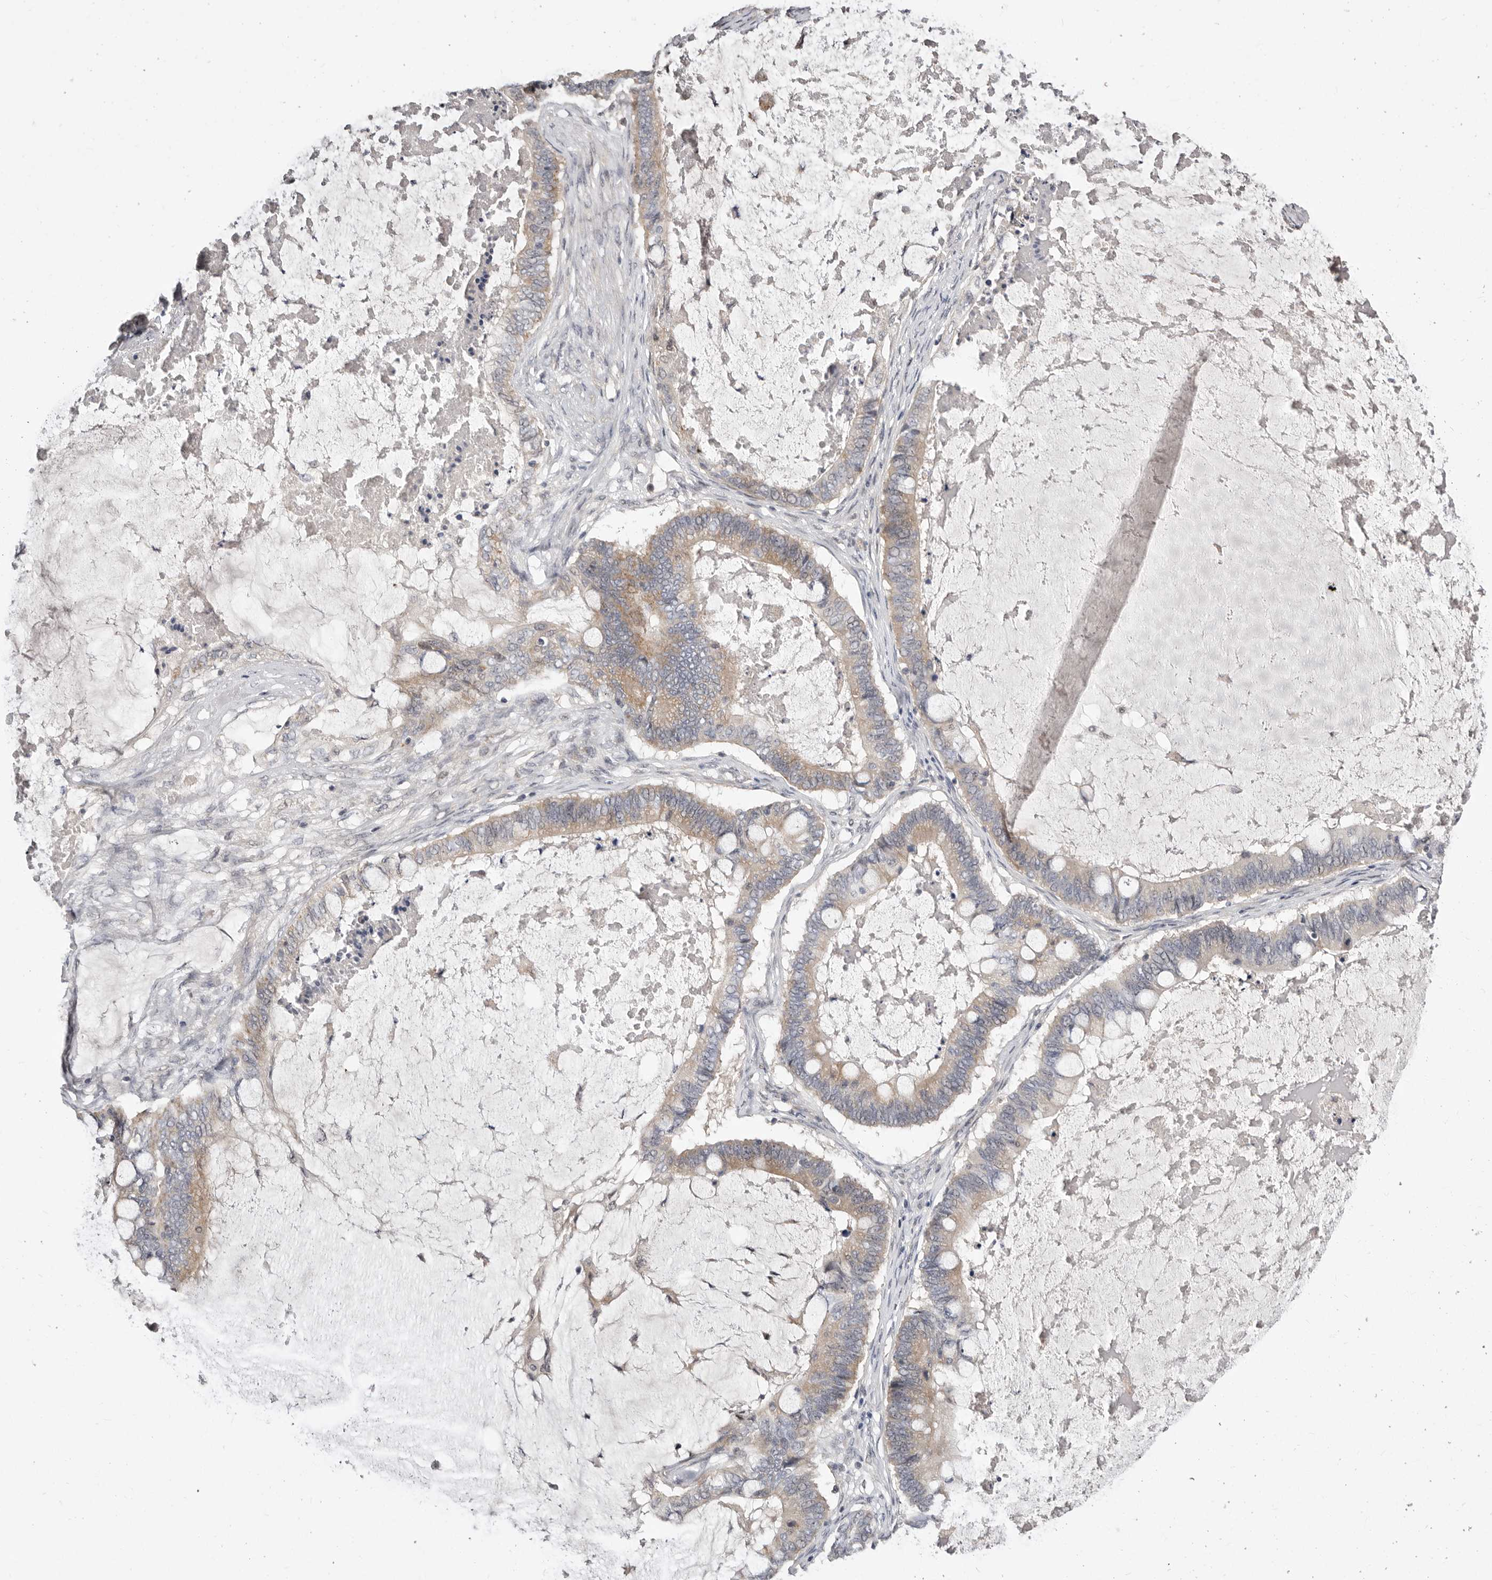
{"staining": {"intensity": "weak", "quantity": "25%-75%", "location": "cytoplasmic/membranous"}, "tissue": "ovarian cancer", "cell_type": "Tumor cells", "image_type": "cancer", "snomed": [{"axis": "morphology", "description": "Cystadenocarcinoma, mucinous, NOS"}, {"axis": "topography", "description": "Ovary"}], "caption": "Protein analysis of ovarian mucinous cystadenocarcinoma tissue demonstrates weak cytoplasmic/membranous staining in approximately 25%-75% of tumor cells.", "gene": "KLHL4", "patient": {"sex": "female", "age": 61}}